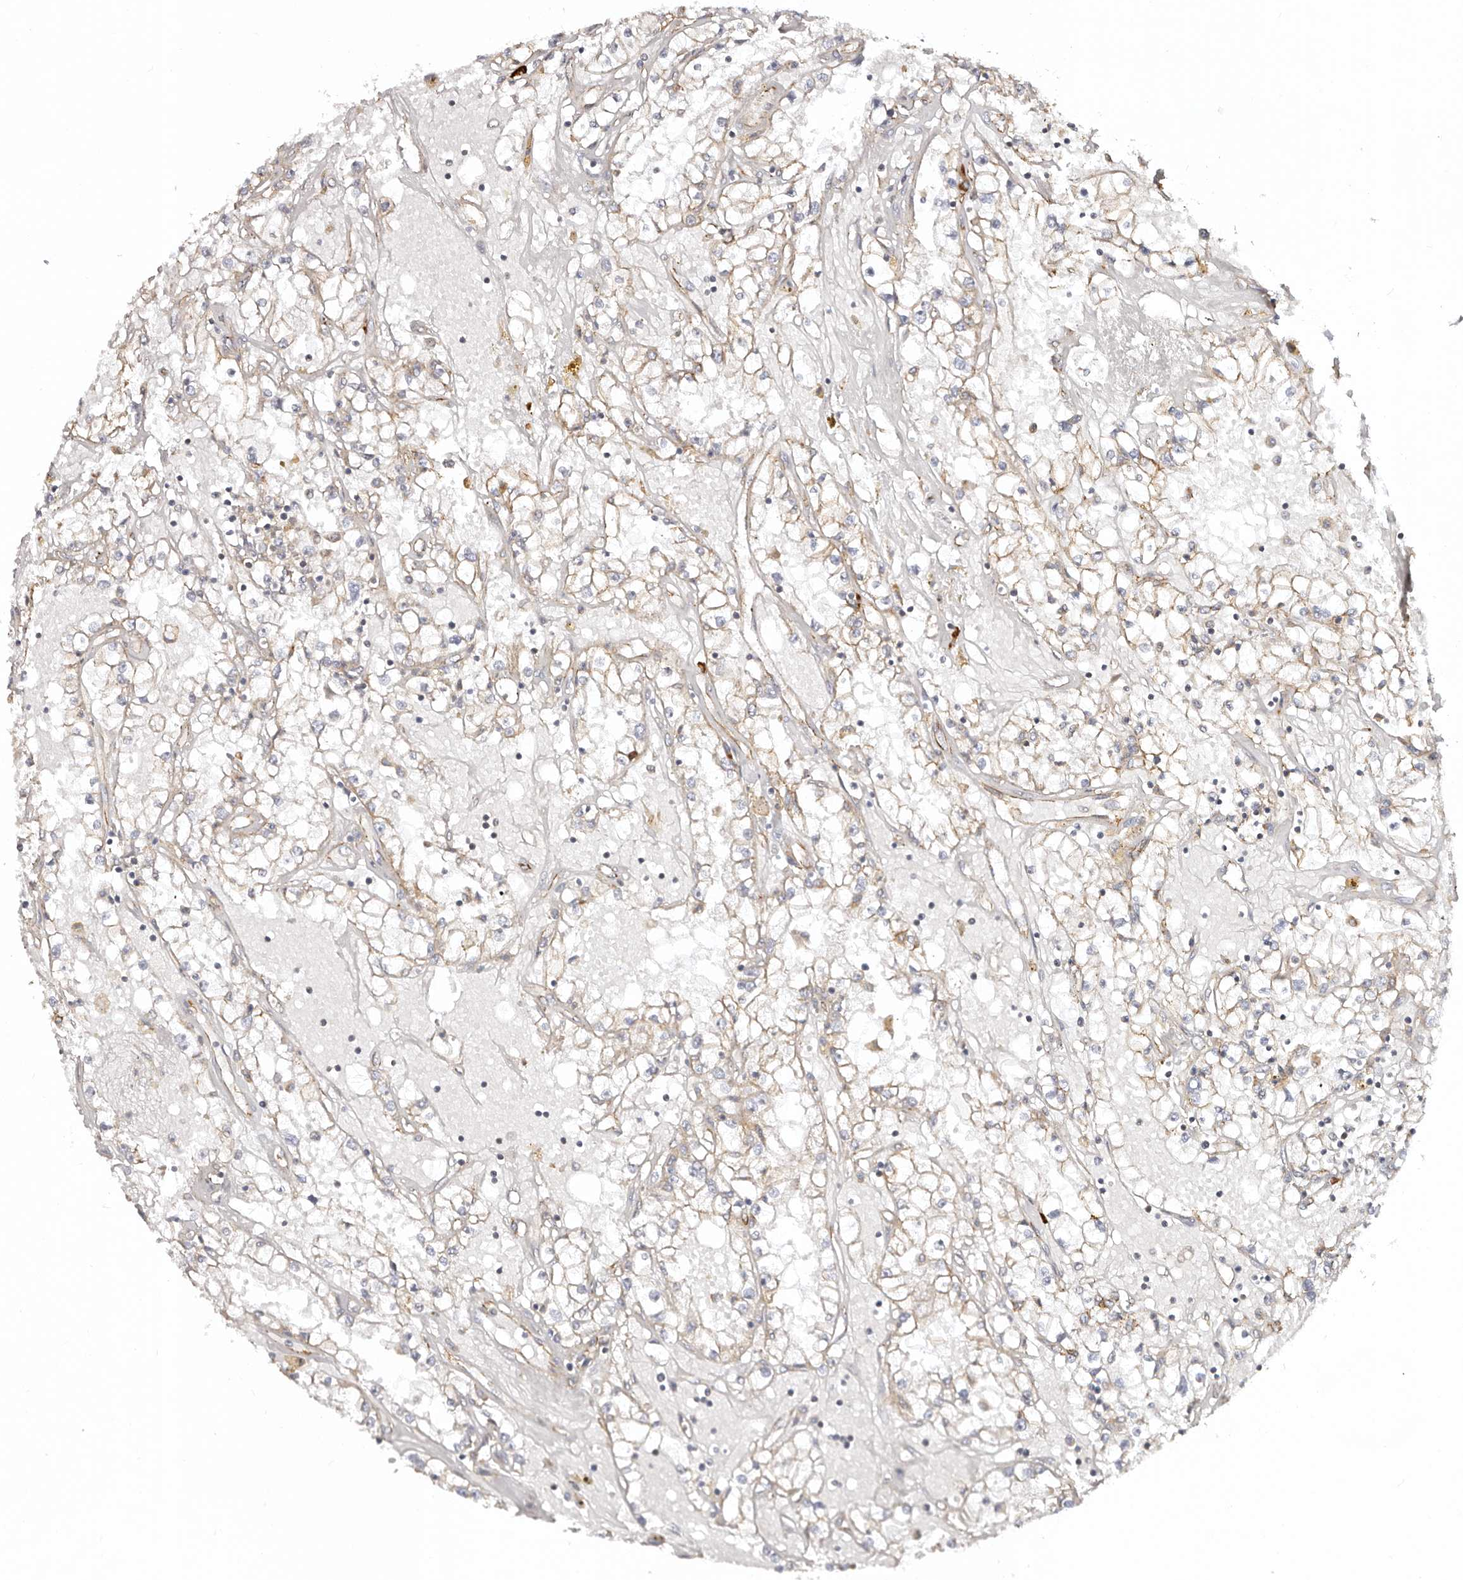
{"staining": {"intensity": "weak", "quantity": "25%-75%", "location": "cytoplasmic/membranous"}, "tissue": "renal cancer", "cell_type": "Tumor cells", "image_type": "cancer", "snomed": [{"axis": "morphology", "description": "Adenocarcinoma, NOS"}, {"axis": "topography", "description": "Kidney"}], "caption": "Tumor cells reveal low levels of weak cytoplasmic/membranous positivity in approximately 25%-75% of cells in human renal adenocarcinoma. Ihc stains the protein of interest in brown and the nuclei are stained blue.", "gene": "CTNNB1", "patient": {"sex": "male", "age": 56}}